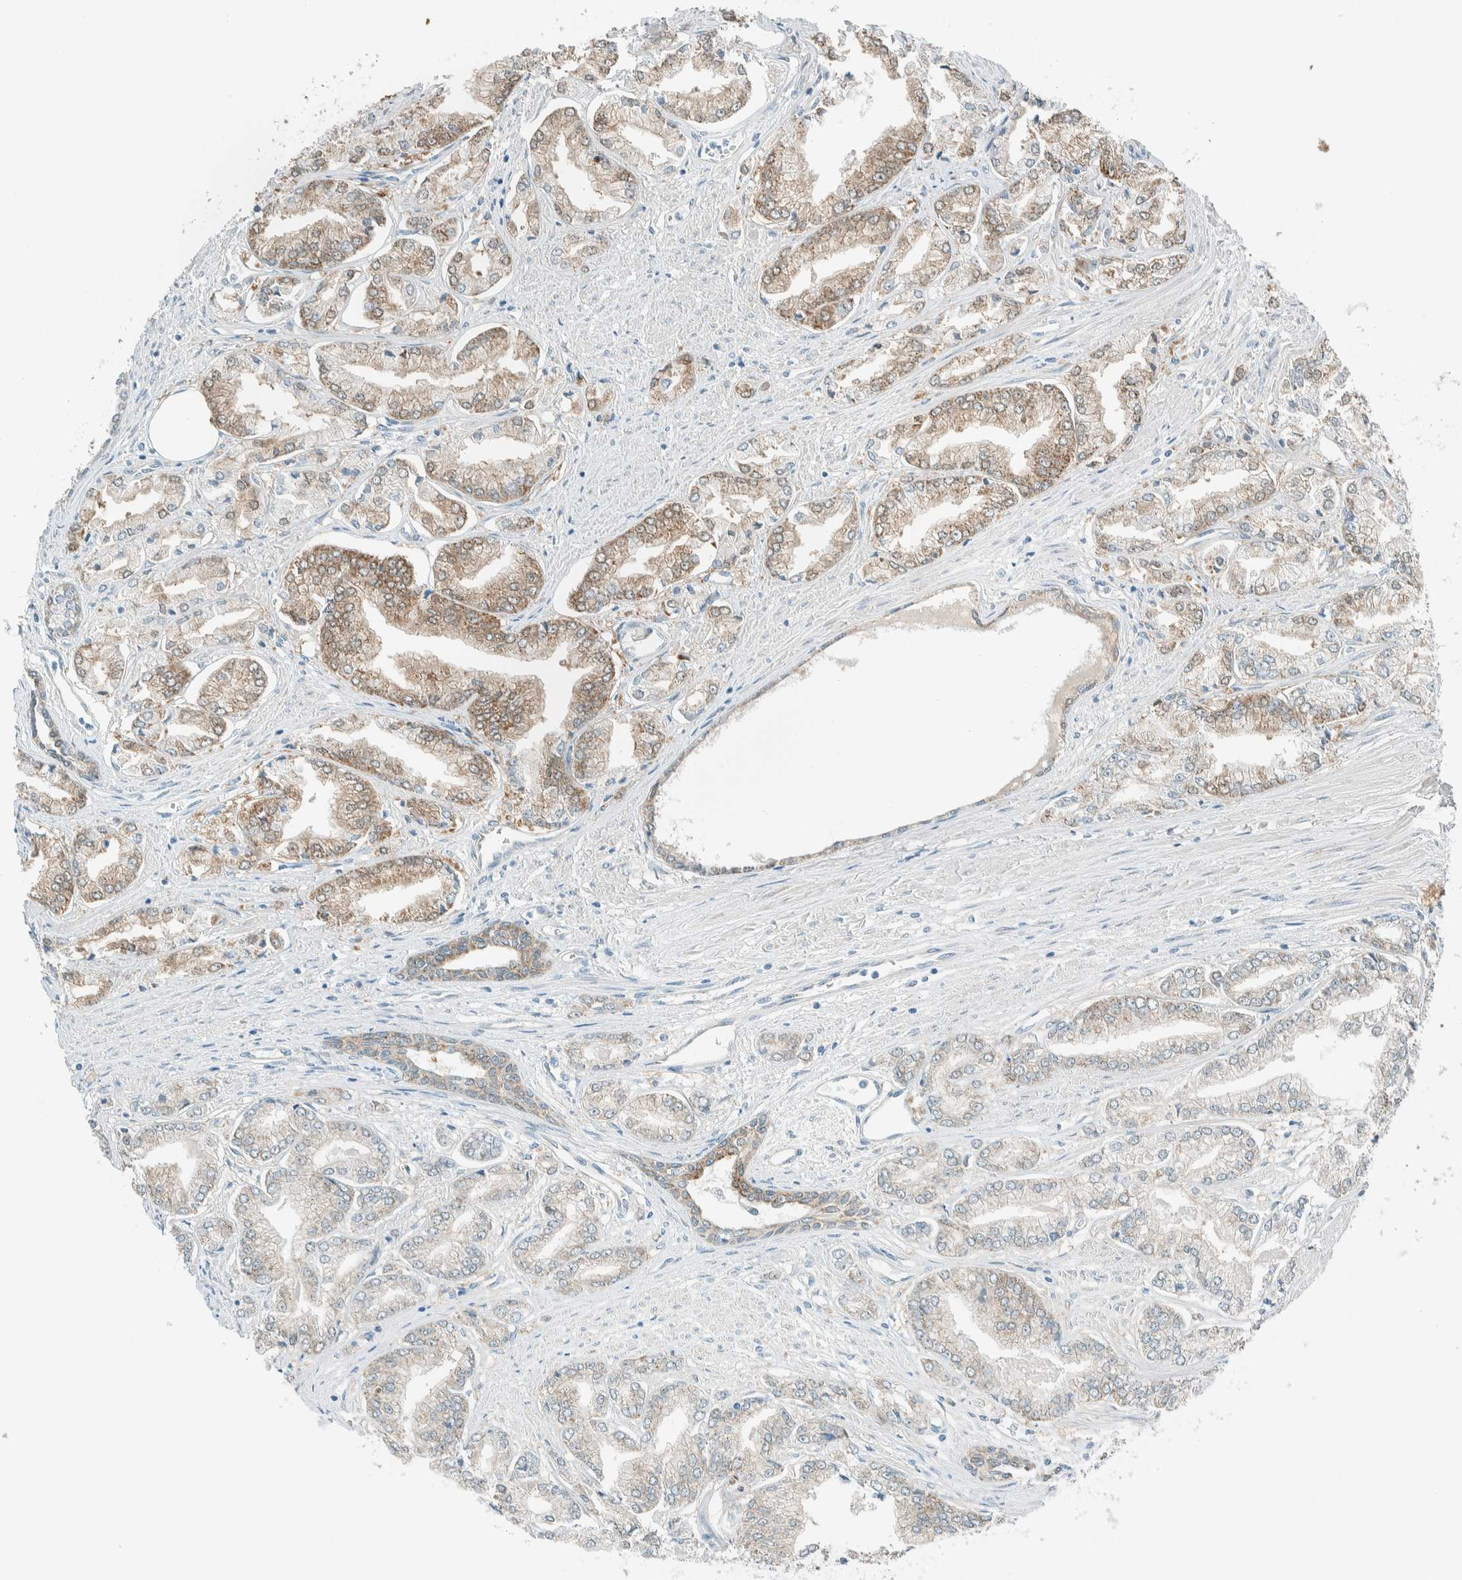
{"staining": {"intensity": "weak", "quantity": ">75%", "location": "cytoplasmic/membranous"}, "tissue": "prostate cancer", "cell_type": "Tumor cells", "image_type": "cancer", "snomed": [{"axis": "morphology", "description": "Adenocarcinoma, Low grade"}, {"axis": "topography", "description": "Prostate"}], "caption": "Immunohistochemical staining of human prostate low-grade adenocarcinoma exhibits low levels of weak cytoplasmic/membranous protein positivity in about >75% of tumor cells.", "gene": "ALDH7A1", "patient": {"sex": "male", "age": 52}}